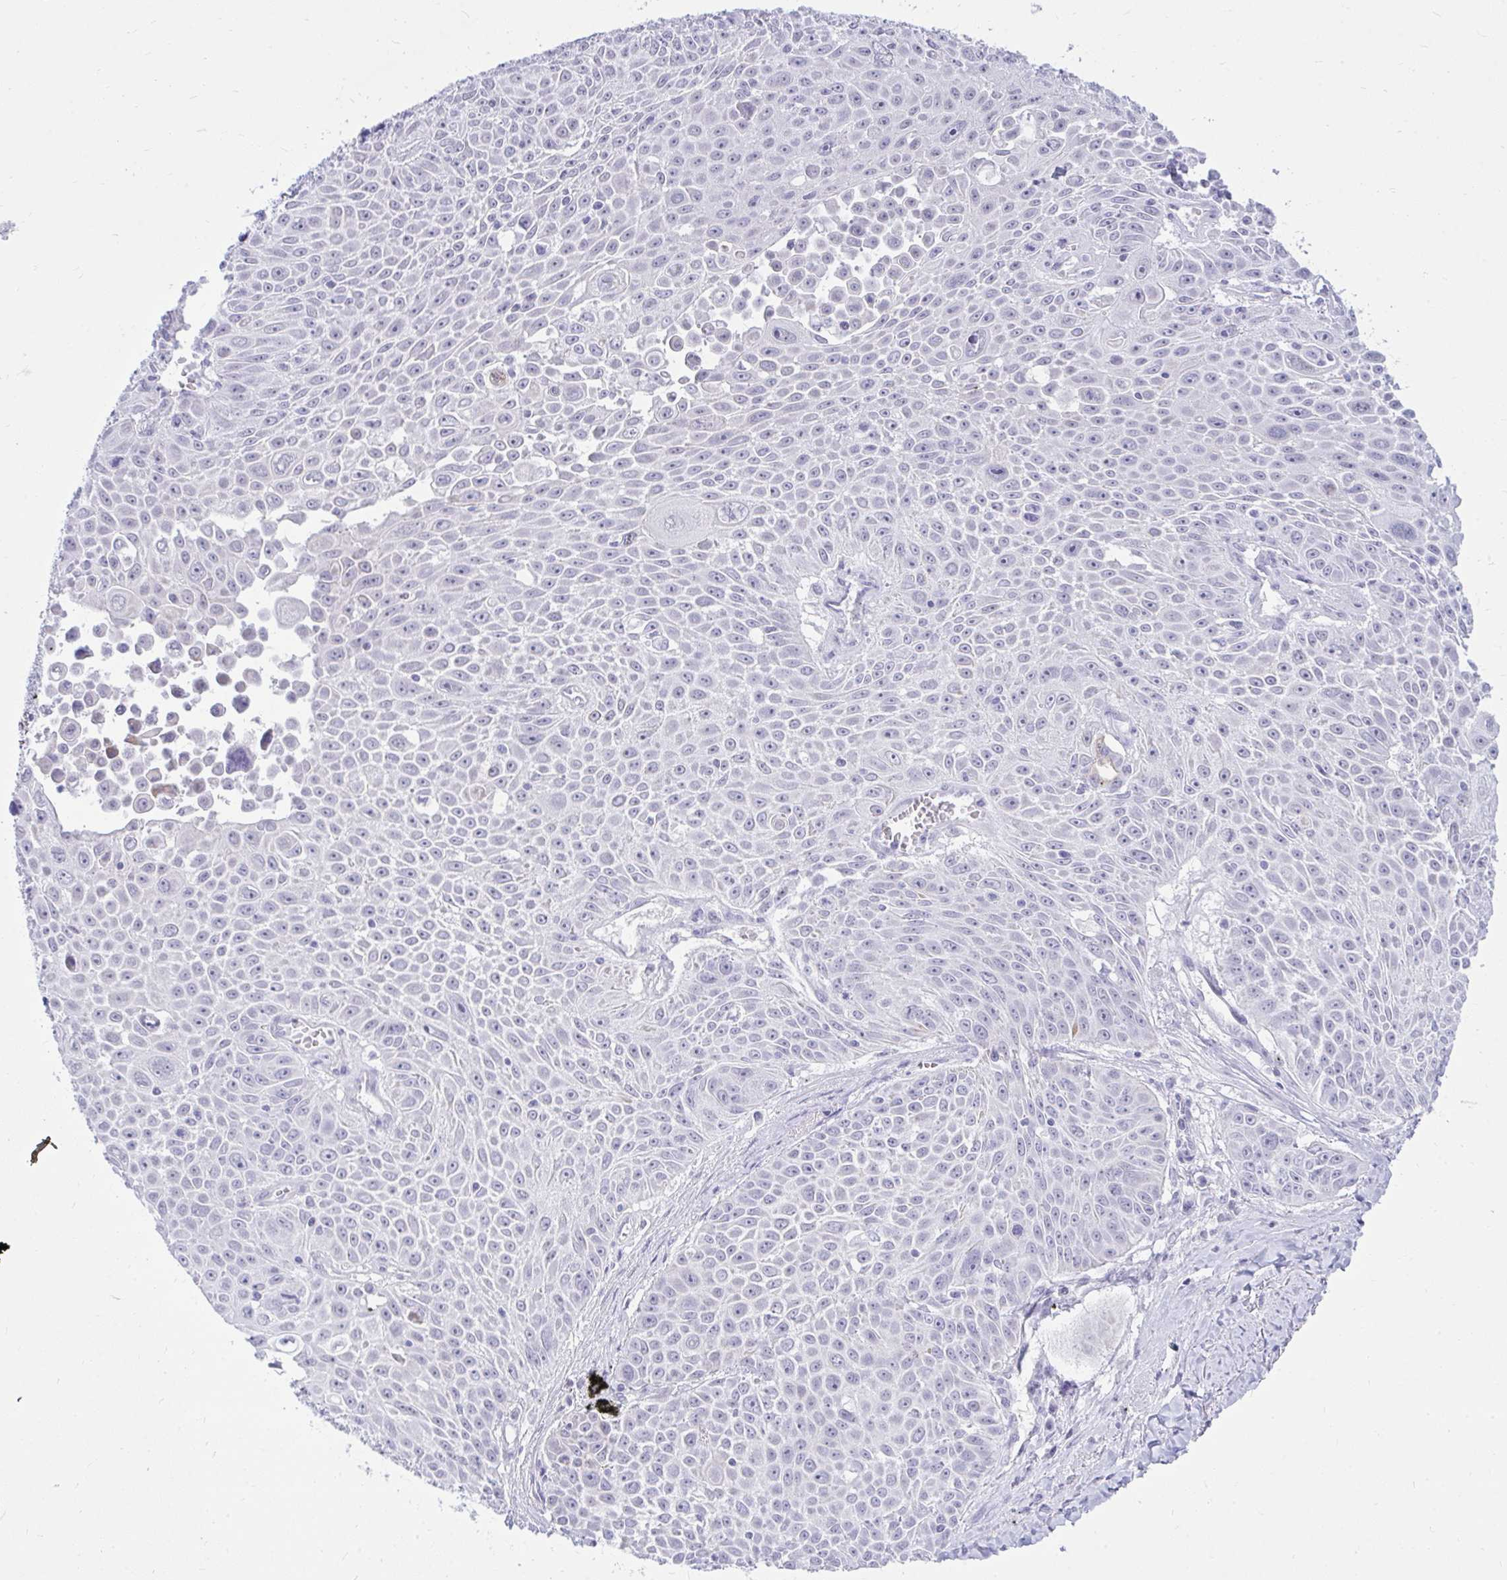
{"staining": {"intensity": "negative", "quantity": "none", "location": "none"}, "tissue": "lung cancer", "cell_type": "Tumor cells", "image_type": "cancer", "snomed": [{"axis": "morphology", "description": "Squamous cell carcinoma, NOS"}, {"axis": "morphology", "description": "Squamous cell carcinoma, metastatic, NOS"}, {"axis": "topography", "description": "Lymph node"}, {"axis": "topography", "description": "Lung"}], "caption": "Immunohistochemistry photomicrograph of neoplastic tissue: human lung cancer (metastatic squamous cell carcinoma) stained with DAB demonstrates no significant protein expression in tumor cells.", "gene": "OR5F1", "patient": {"sex": "female", "age": 62}}